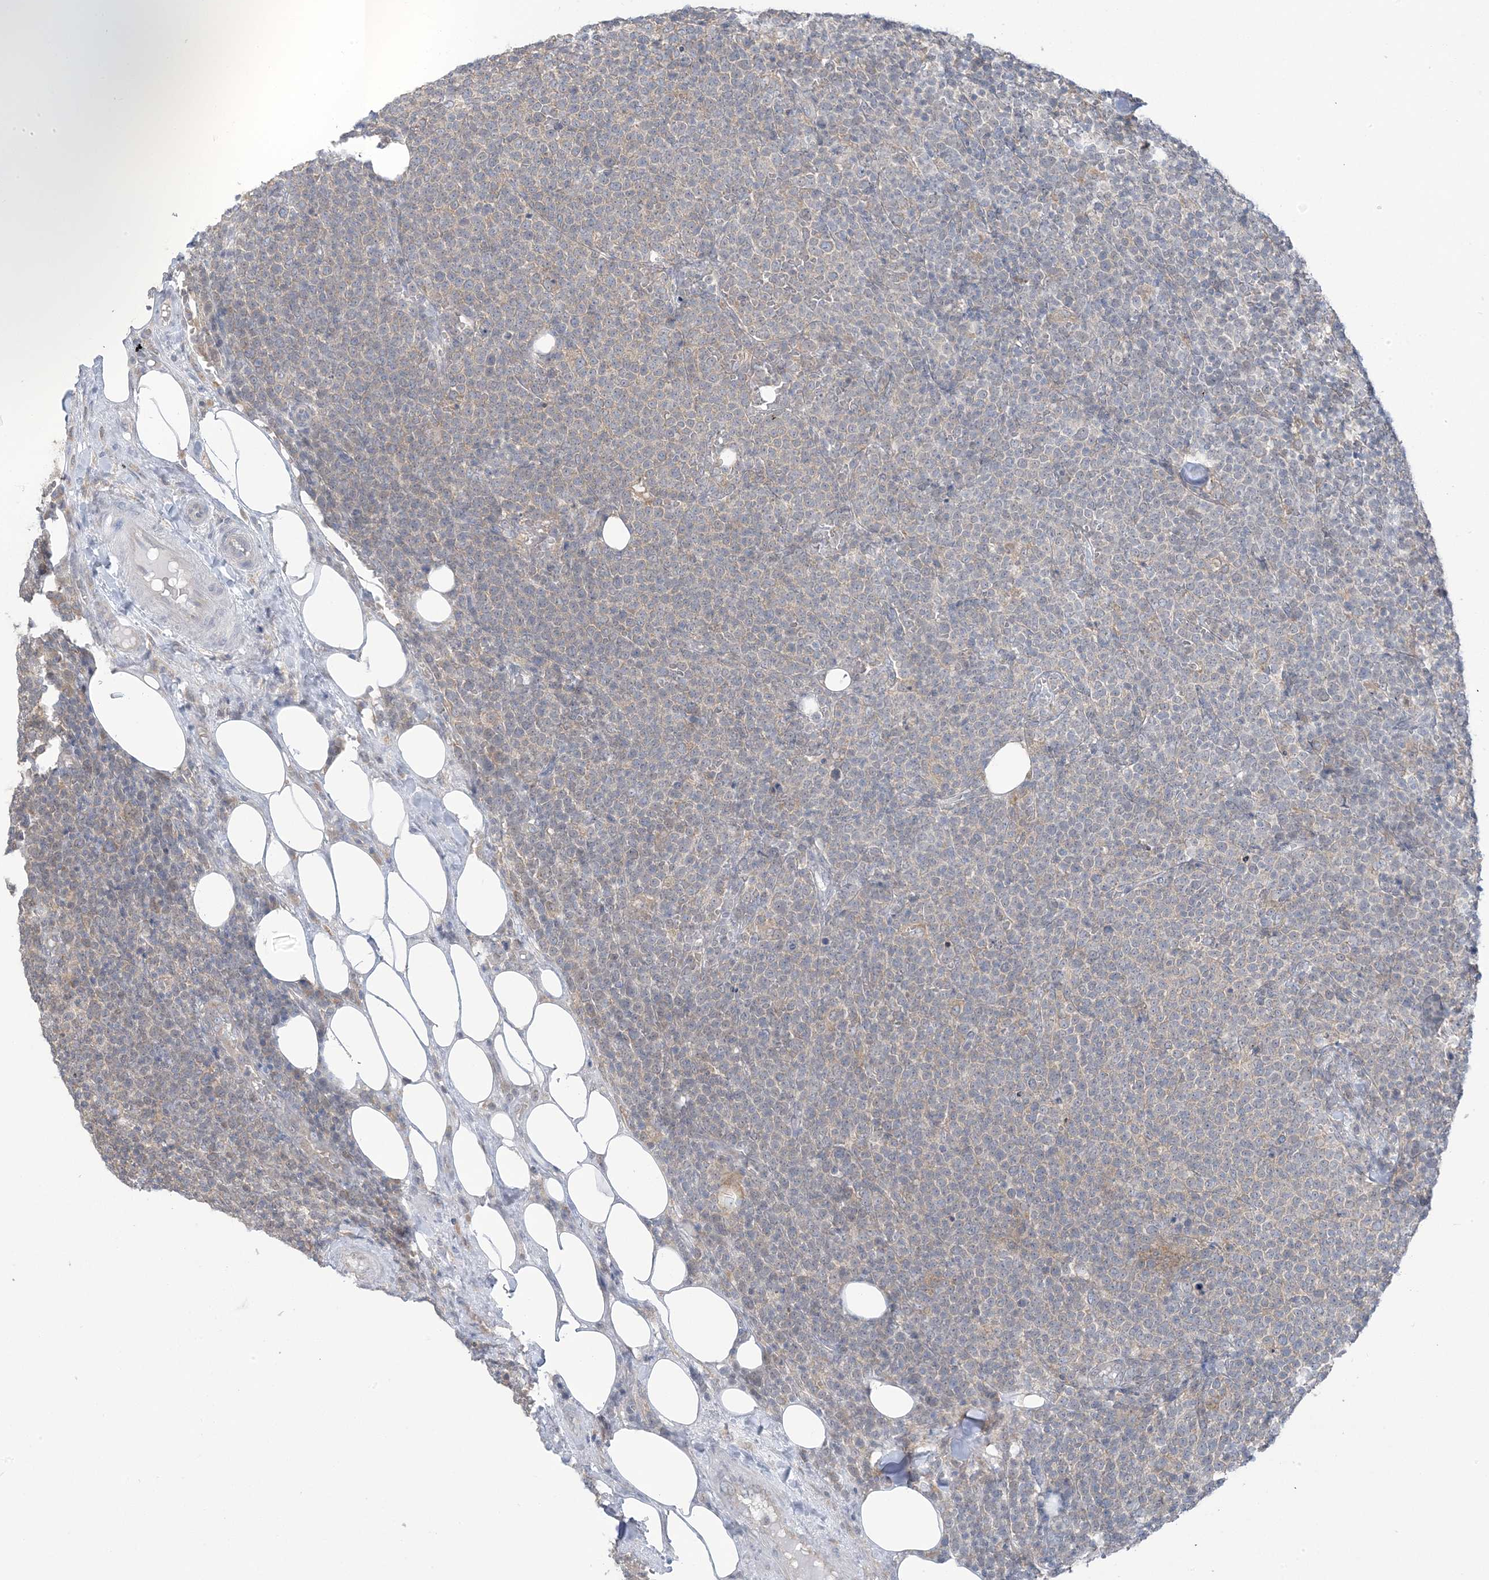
{"staining": {"intensity": "negative", "quantity": "none", "location": "none"}, "tissue": "lymphoma", "cell_type": "Tumor cells", "image_type": "cancer", "snomed": [{"axis": "morphology", "description": "Malignant lymphoma, non-Hodgkin's type, High grade"}, {"axis": "topography", "description": "Lymph node"}], "caption": "A photomicrograph of human lymphoma is negative for staining in tumor cells.", "gene": "EEFSEC", "patient": {"sex": "male", "age": 61}}